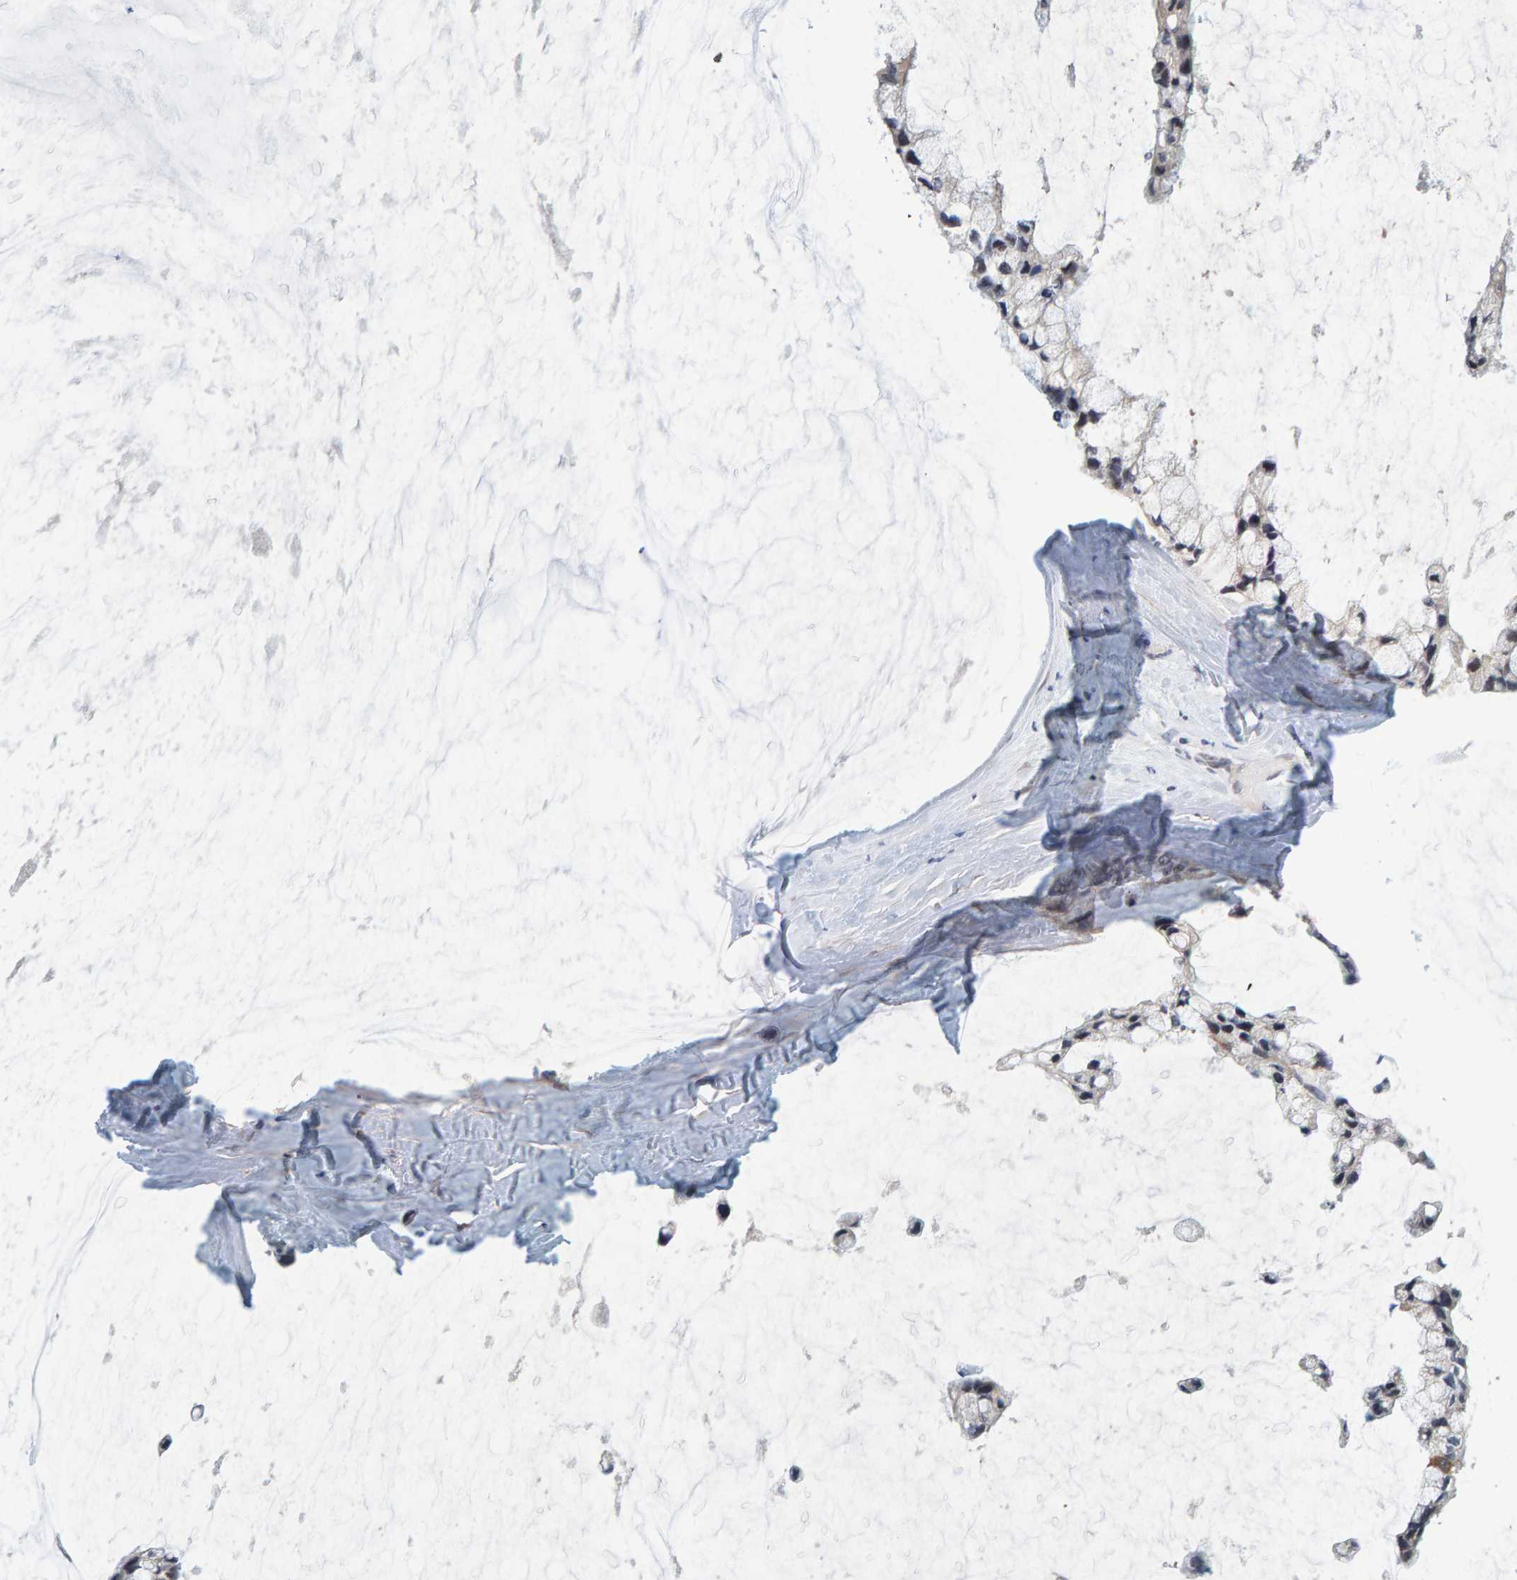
{"staining": {"intensity": "negative", "quantity": "none", "location": "none"}, "tissue": "ovarian cancer", "cell_type": "Tumor cells", "image_type": "cancer", "snomed": [{"axis": "morphology", "description": "Cystadenocarcinoma, mucinous, NOS"}, {"axis": "topography", "description": "Ovary"}], "caption": "DAB immunohistochemical staining of human mucinous cystadenocarcinoma (ovarian) exhibits no significant expression in tumor cells. (IHC, brightfield microscopy, high magnification).", "gene": "ZNF77", "patient": {"sex": "female", "age": 39}}